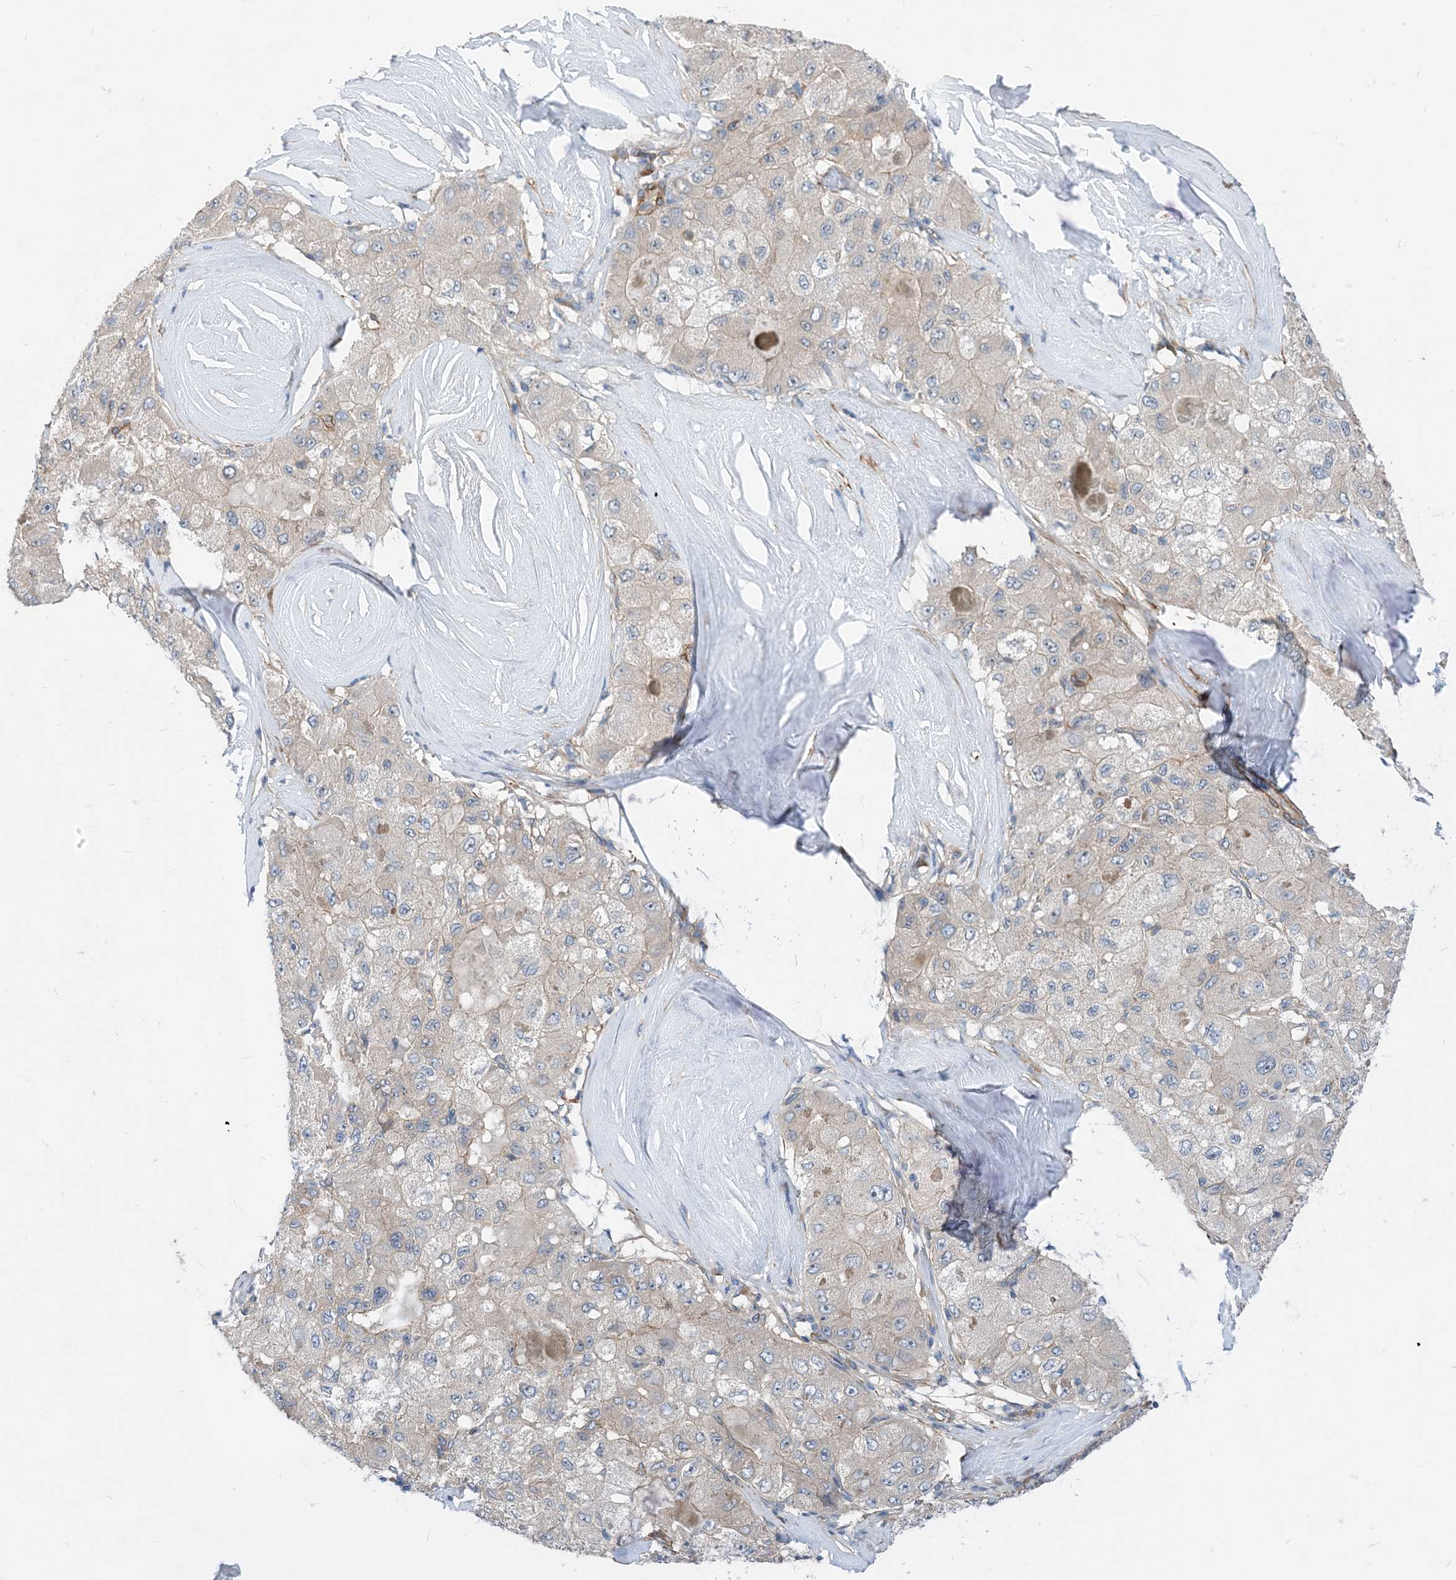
{"staining": {"intensity": "weak", "quantity": "<25%", "location": "cytoplasmic/membranous"}, "tissue": "liver cancer", "cell_type": "Tumor cells", "image_type": "cancer", "snomed": [{"axis": "morphology", "description": "Carcinoma, Hepatocellular, NOS"}, {"axis": "topography", "description": "Liver"}], "caption": "Hepatocellular carcinoma (liver) stained for a protein using immunohistochemistry (IHC) shows no staining tumor cells.", "gene": "PLEKHA3", "patient": {"sex": "male", "age": 80}}